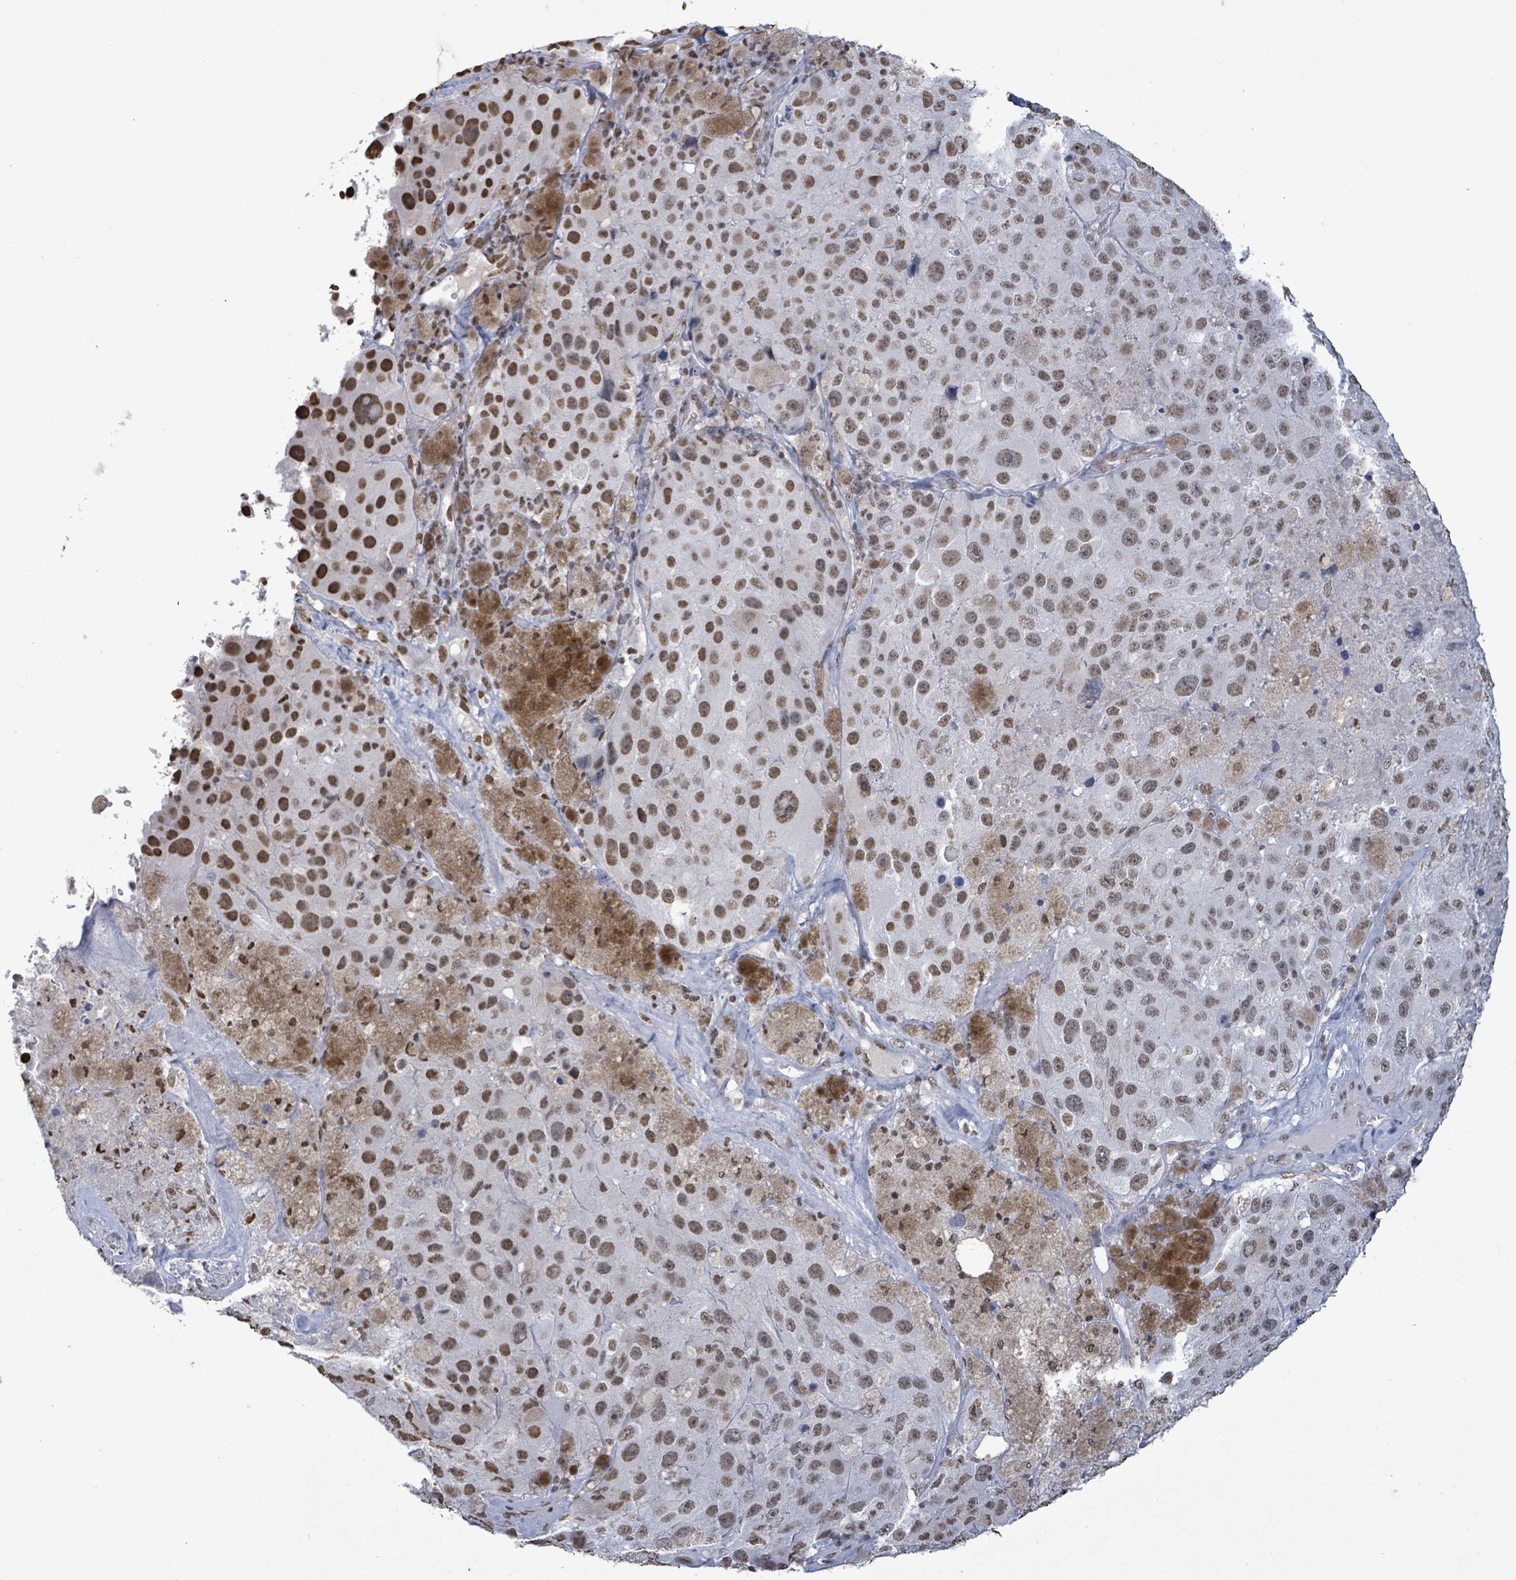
{"staining": {"intensity": "weak", "quantity": ">75%", "location": "nuclear"}, "tissue": "melanoma", "cell_type": "Tumor cells", "image_type": "cancer", "snomed": [{"axis": "morphology", "description": "Malignant melanoma, Metastatic site"}, {"axis": "topography", "description": "Lymph node"}], "caption": "Protein expression analysis of malignant melanoma (metastatic site) demonstrates weak nuclear expression in approximately >75% of tumor cells.", "gene": "SAMD14", "patient": {"sex": "male", "age": 62}}